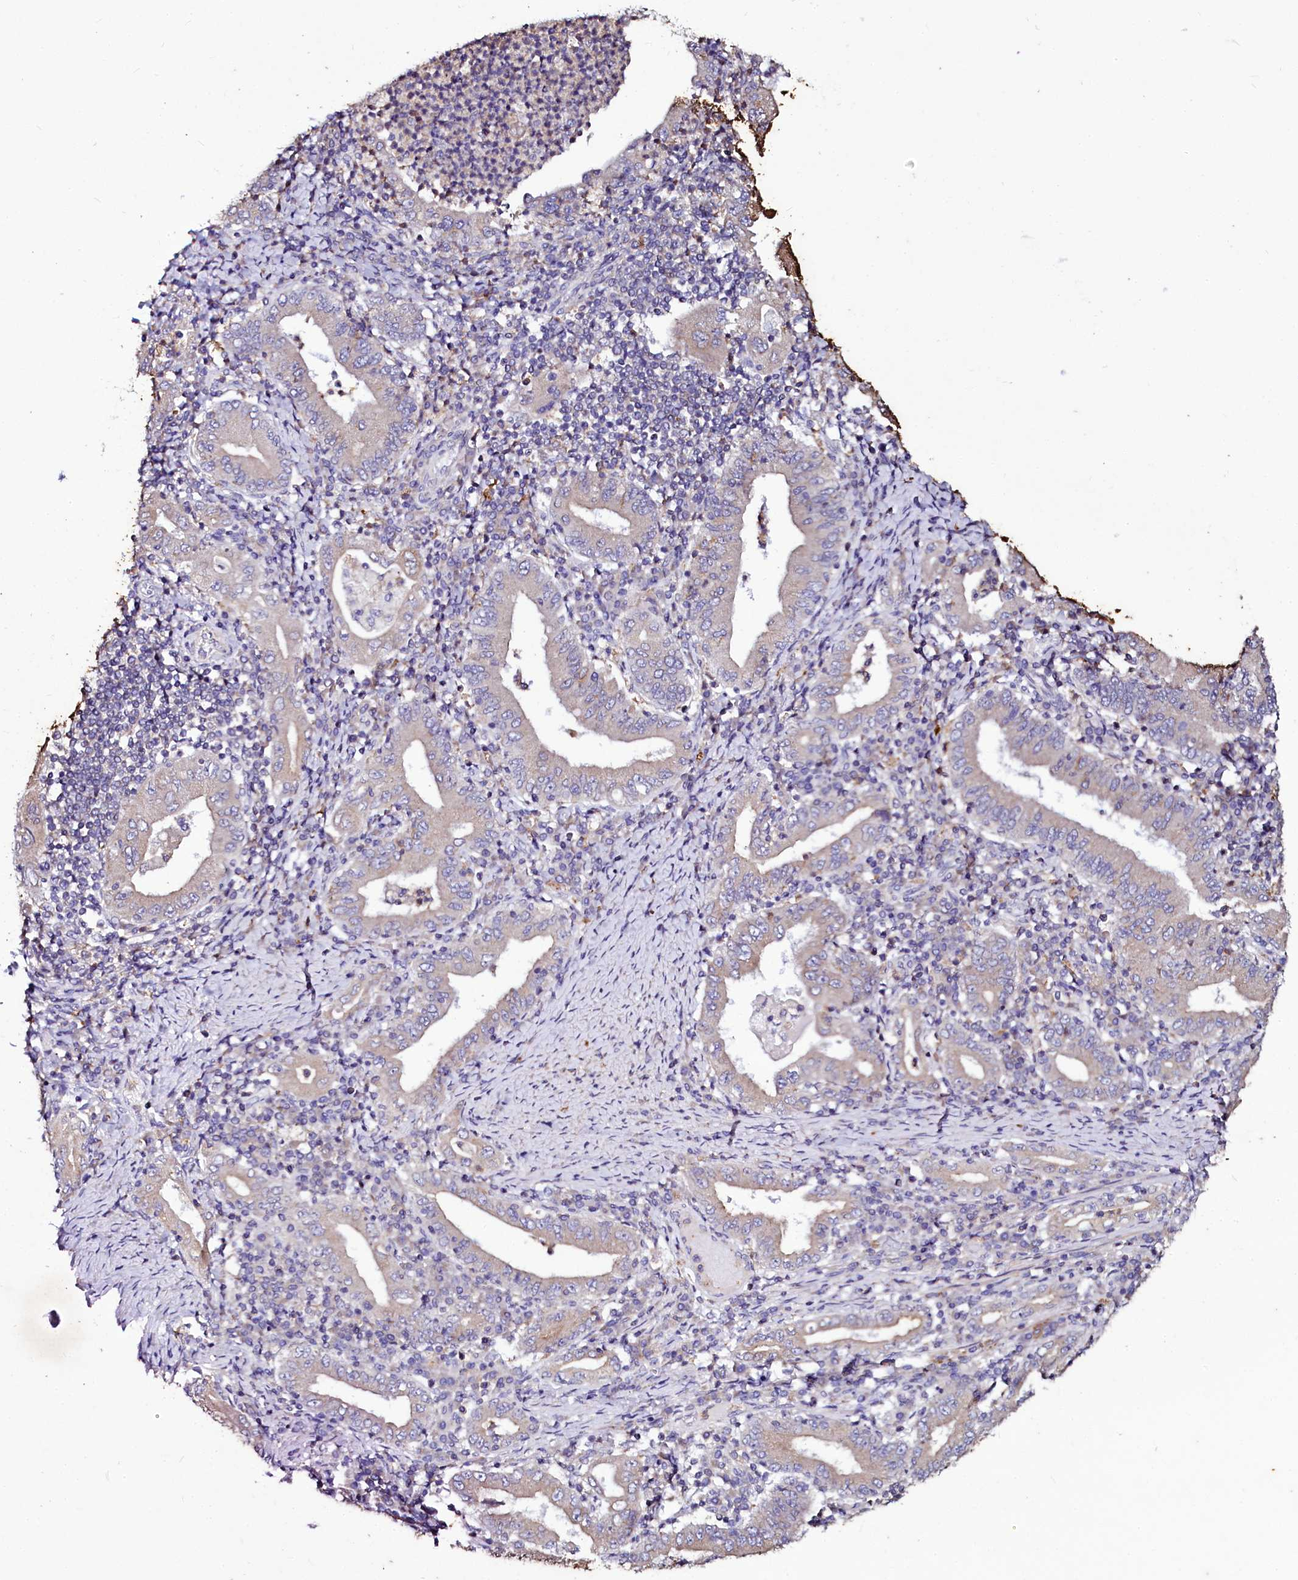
{"staining": {"intensity": "moderate", "quantity": "<25%", "location": "cytoplasmic/membranous"}, "tissue": "stomach cancer", "cell_type": "Tumor cells", "image_type": "cancer", "snomed": [{"axis": "morphology", "description": "Normal tissue, NOS"}, {"axis": "morphology", "description": "Adenocarcinoma, NOS"}, {"axis": "topography", "description": "Esophagus"}, {"axis": "topography", "description": "Stomach, upper"}, {"axis": "topography", "description": "Peripheral nerve tissue"}], "caption": "Protein expression analysis of human stomach cancer reveals moderate cytoplasmic/membranous expression in approximately <25% of tumor cells. The staining was performed using DAB to visualize the protein expression in brown, while the nuclei were stained in blue with hematoxylin (Magnification: 20x).", "gene": "SELENOT", "patient": {"sex": "male", "age": 62}}